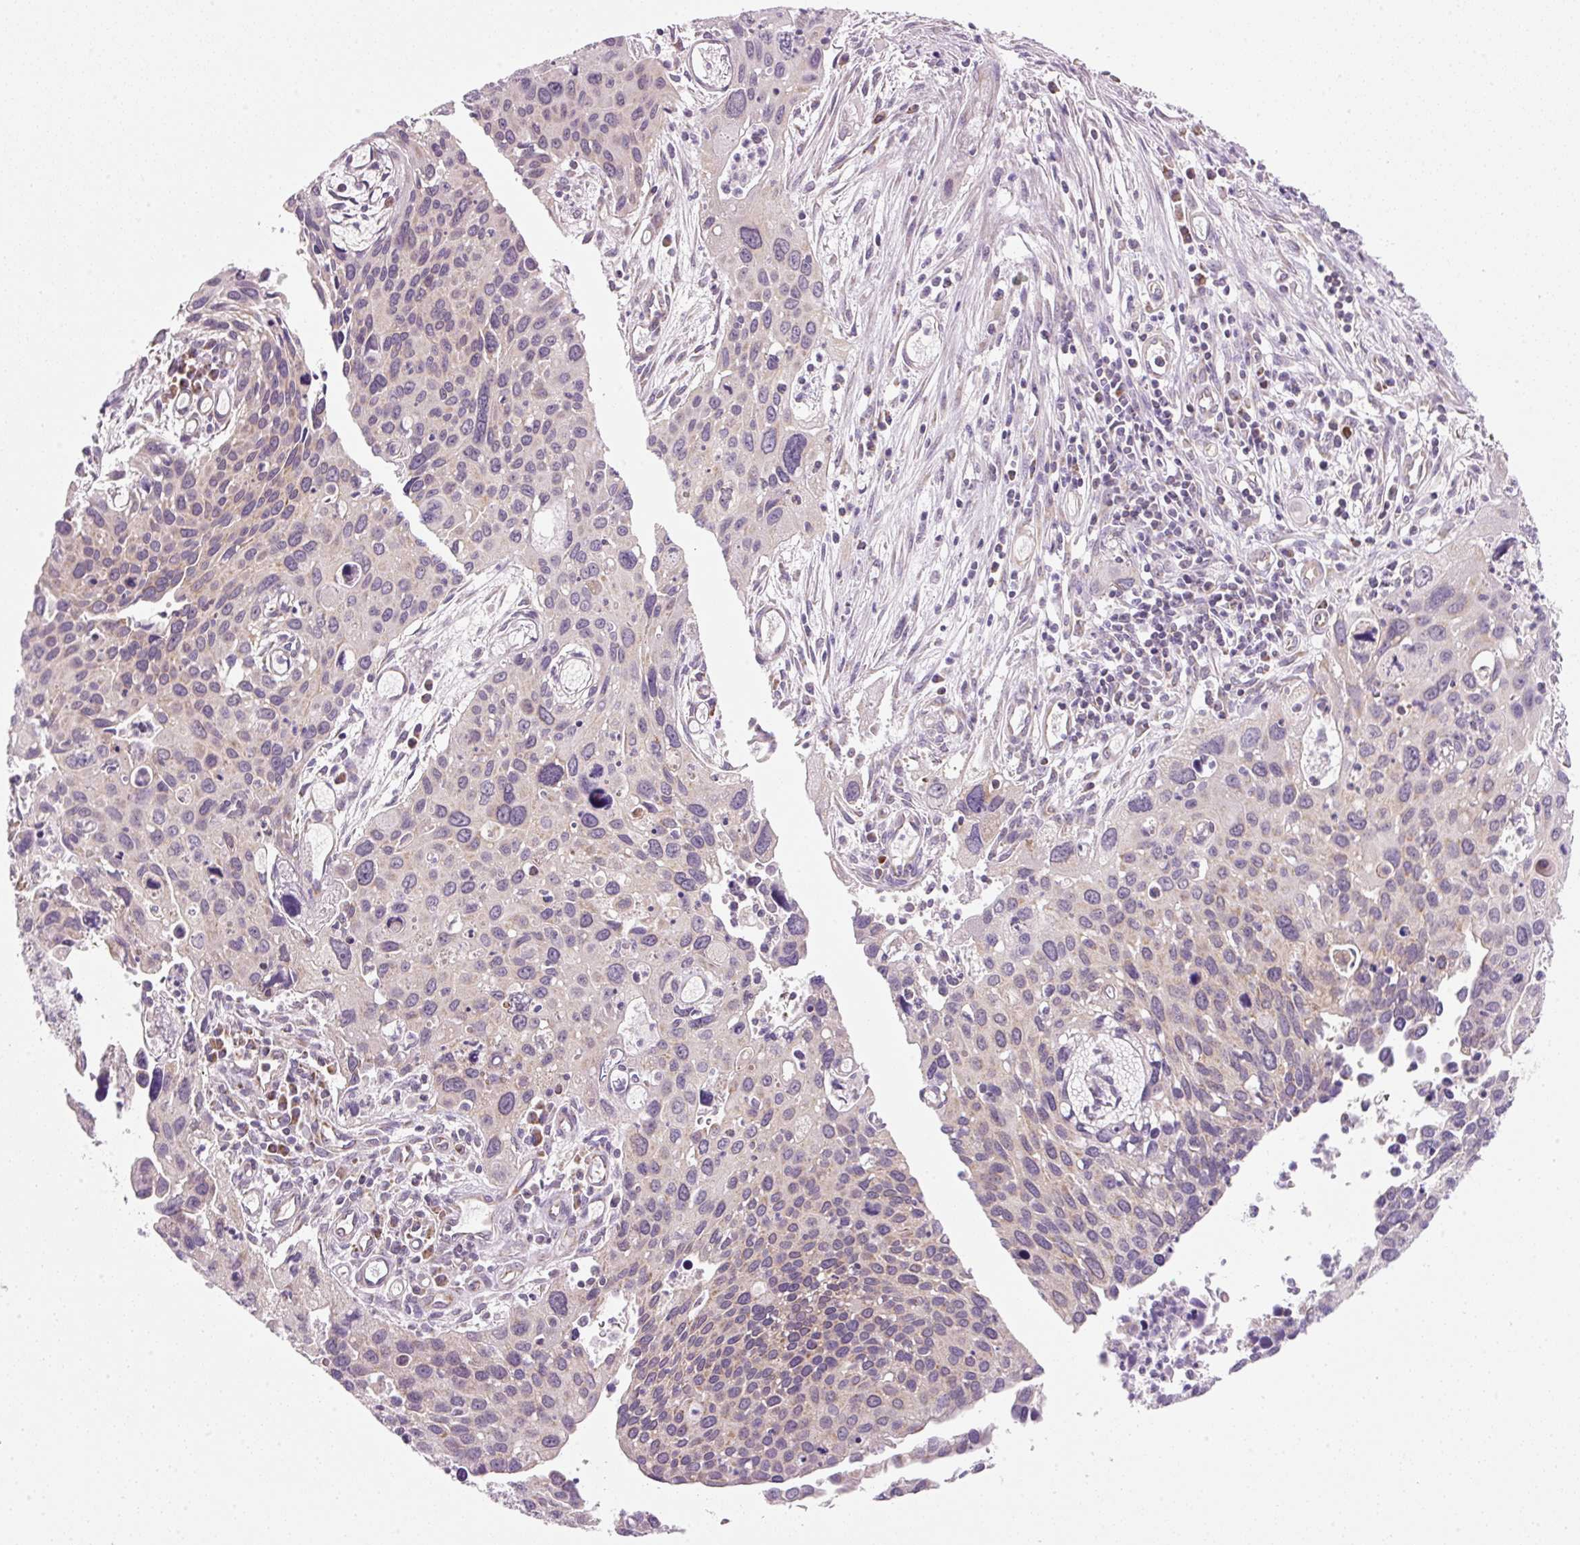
{"staining": {"intensity": "weak", "quantity": "<25%", "location": "cytoplasmic/membranous"}, "tissue": "cervical cancer", "cell_type": "Tumor cells", "image_type": "cancer", "snomed": [{"axis": "morphology", "description": "Squamous cell carcinoma, NOS"}, {"axis": "topography", "description": "Cervix"}], "caption": "High magnification brightfield microscopy of cervical squamous cell carcinoma stained with DAB (3,3'-diaminobenzidine) (brown) and counterstained with hematoxylin (blue): tumor cells show no significant expression.", "gene": "FAM78B", "patient": {"sex": "female", "age": 55}}